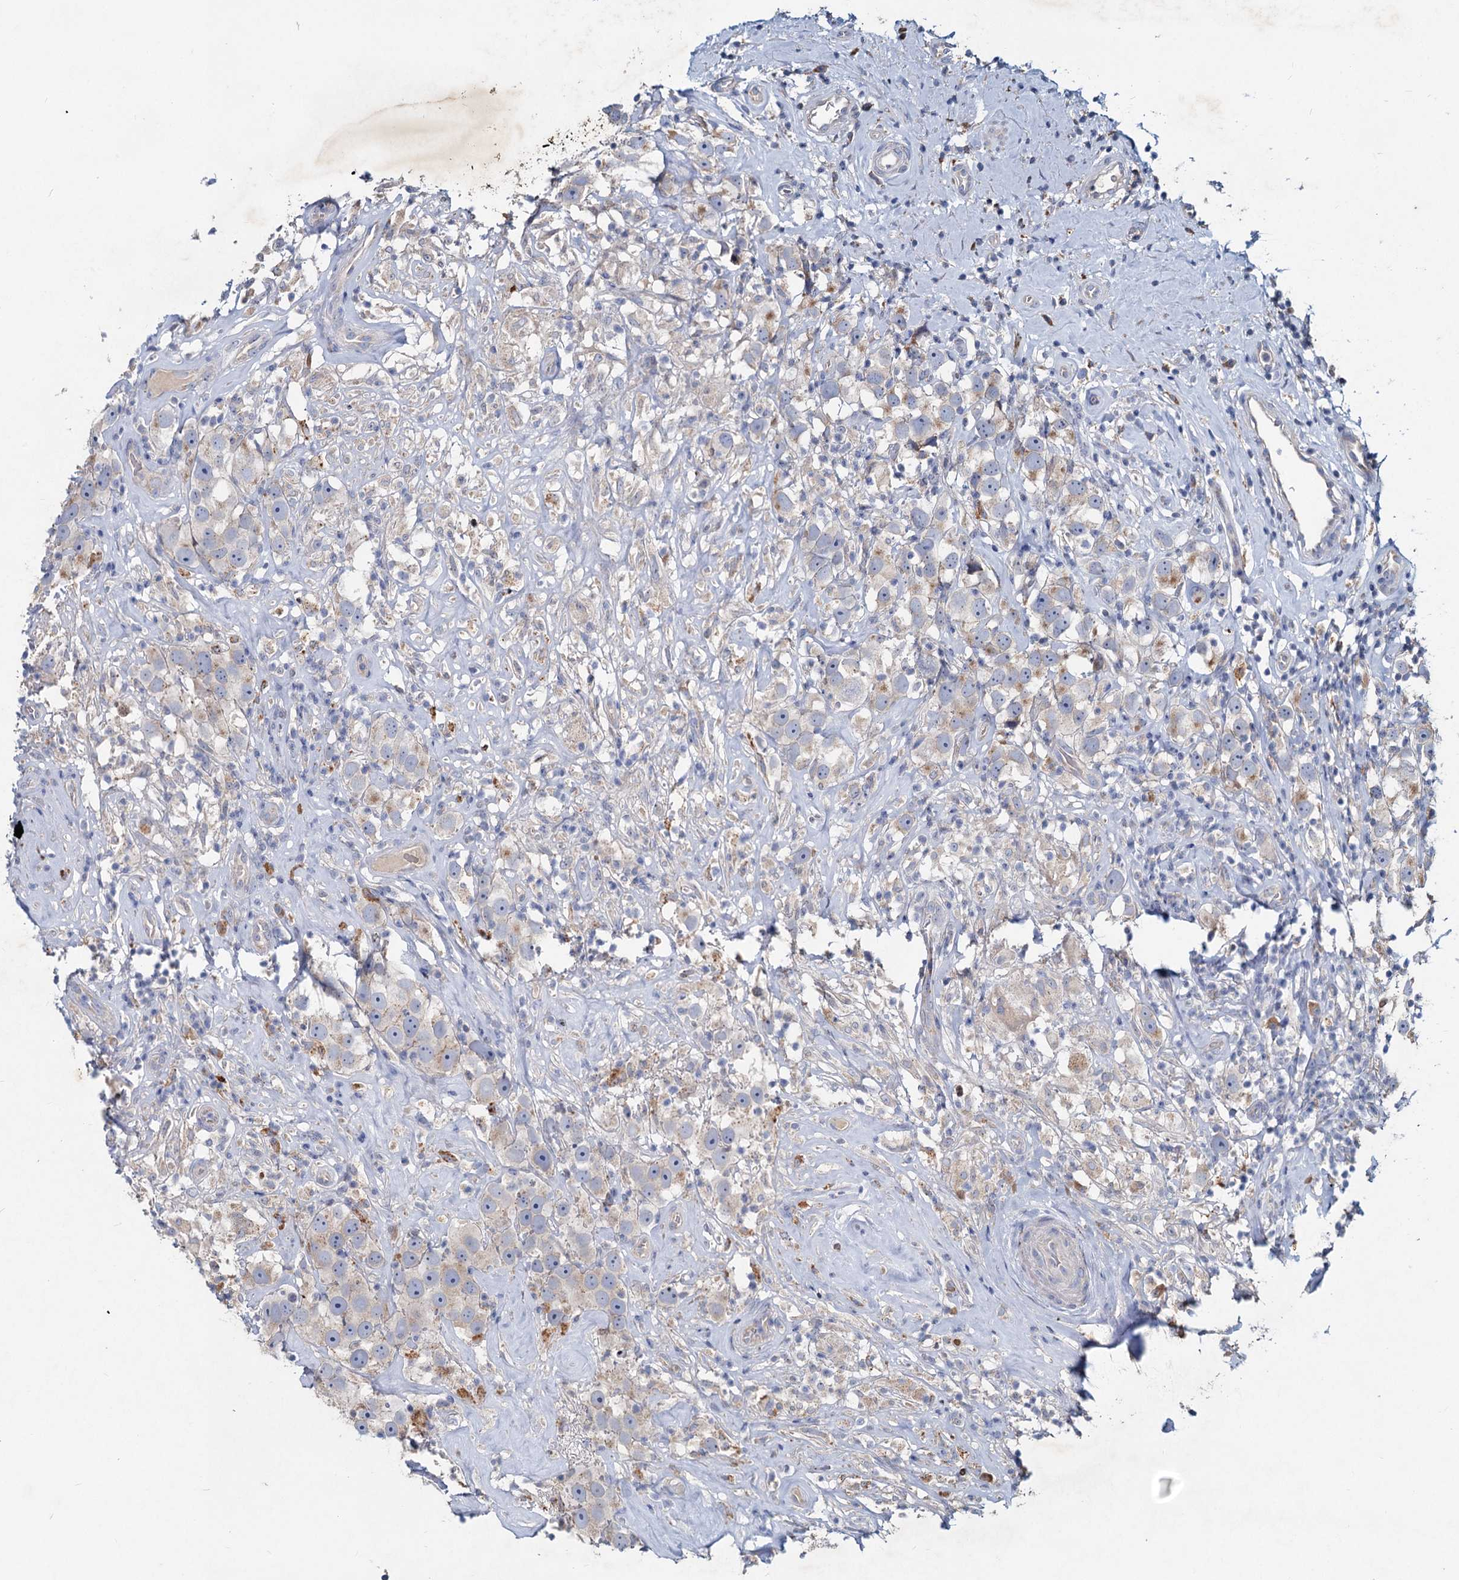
{"staining": {"intensity": "weak", "quantity": "<25%", "location": "cytoplasmic/membranous"}, "tissue": "testis cancer", "cell_type": "Tumor cells", "image_type": "cancer", "snomed": [{"axis": "morphology", "description": "Seminoma, NOS"}, {"axis": "topography", "description": "Testis"}], "caption": "Human testis seminoma stained for a protein using immunohistochemistry (IHC) displays no staining in tumor cells.", "gene": "TMX2", "patient": {"sex": "male", "age": 49}}